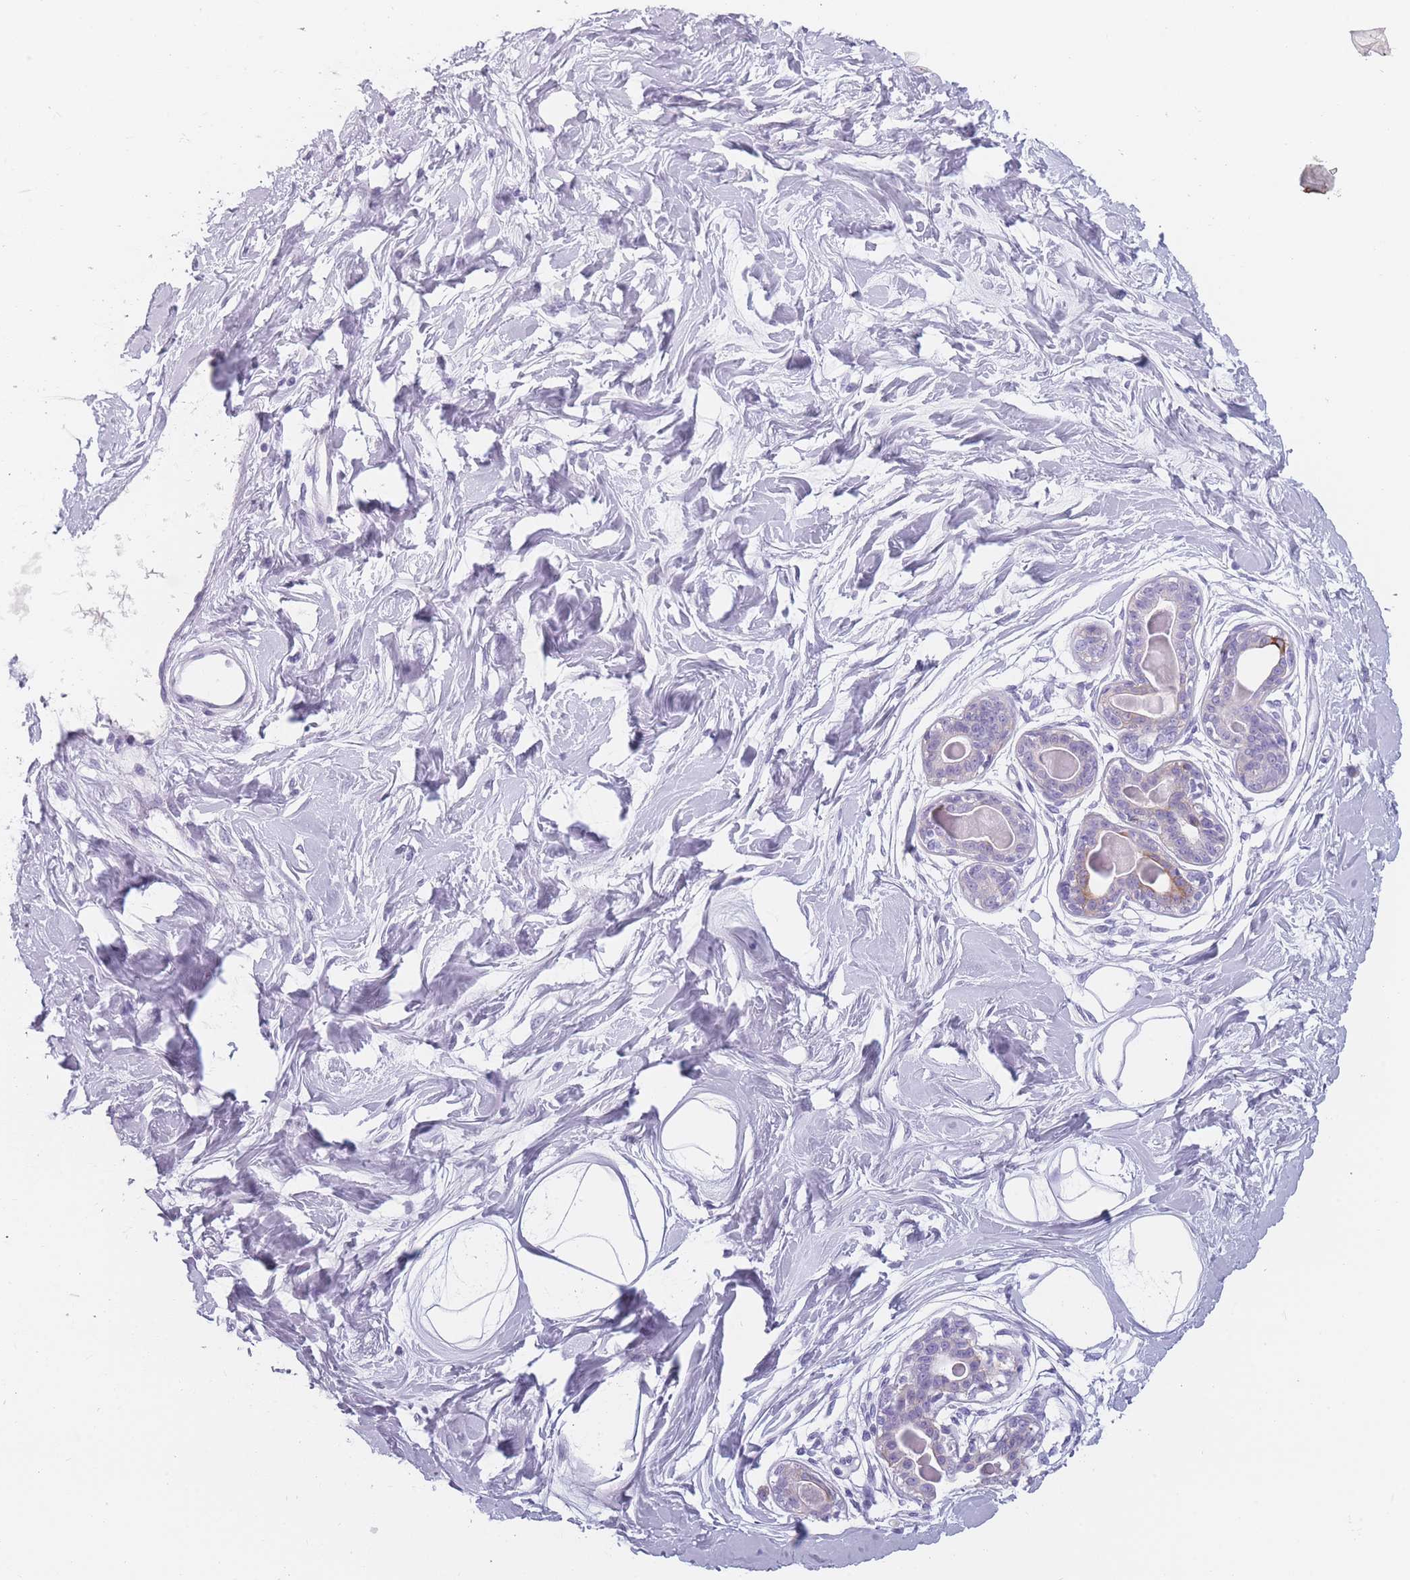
{"staining": {"intensity": "negative", "quantity": "none", "location": "none"}, "tissue": "breast", "cell_type": "Adipocytes", "image_type": "normal", "snomed": [{"axis": "morphology", "description": "Normal tissue, NOS"}, {"axis": "topography", "description": "Breast"}], "caption": "Human breast stained for a protein using IHC demonstrates no expression in adipocytes.", "gene": "PPFIA3", "patient": {"sex": "female", "age": 45}}